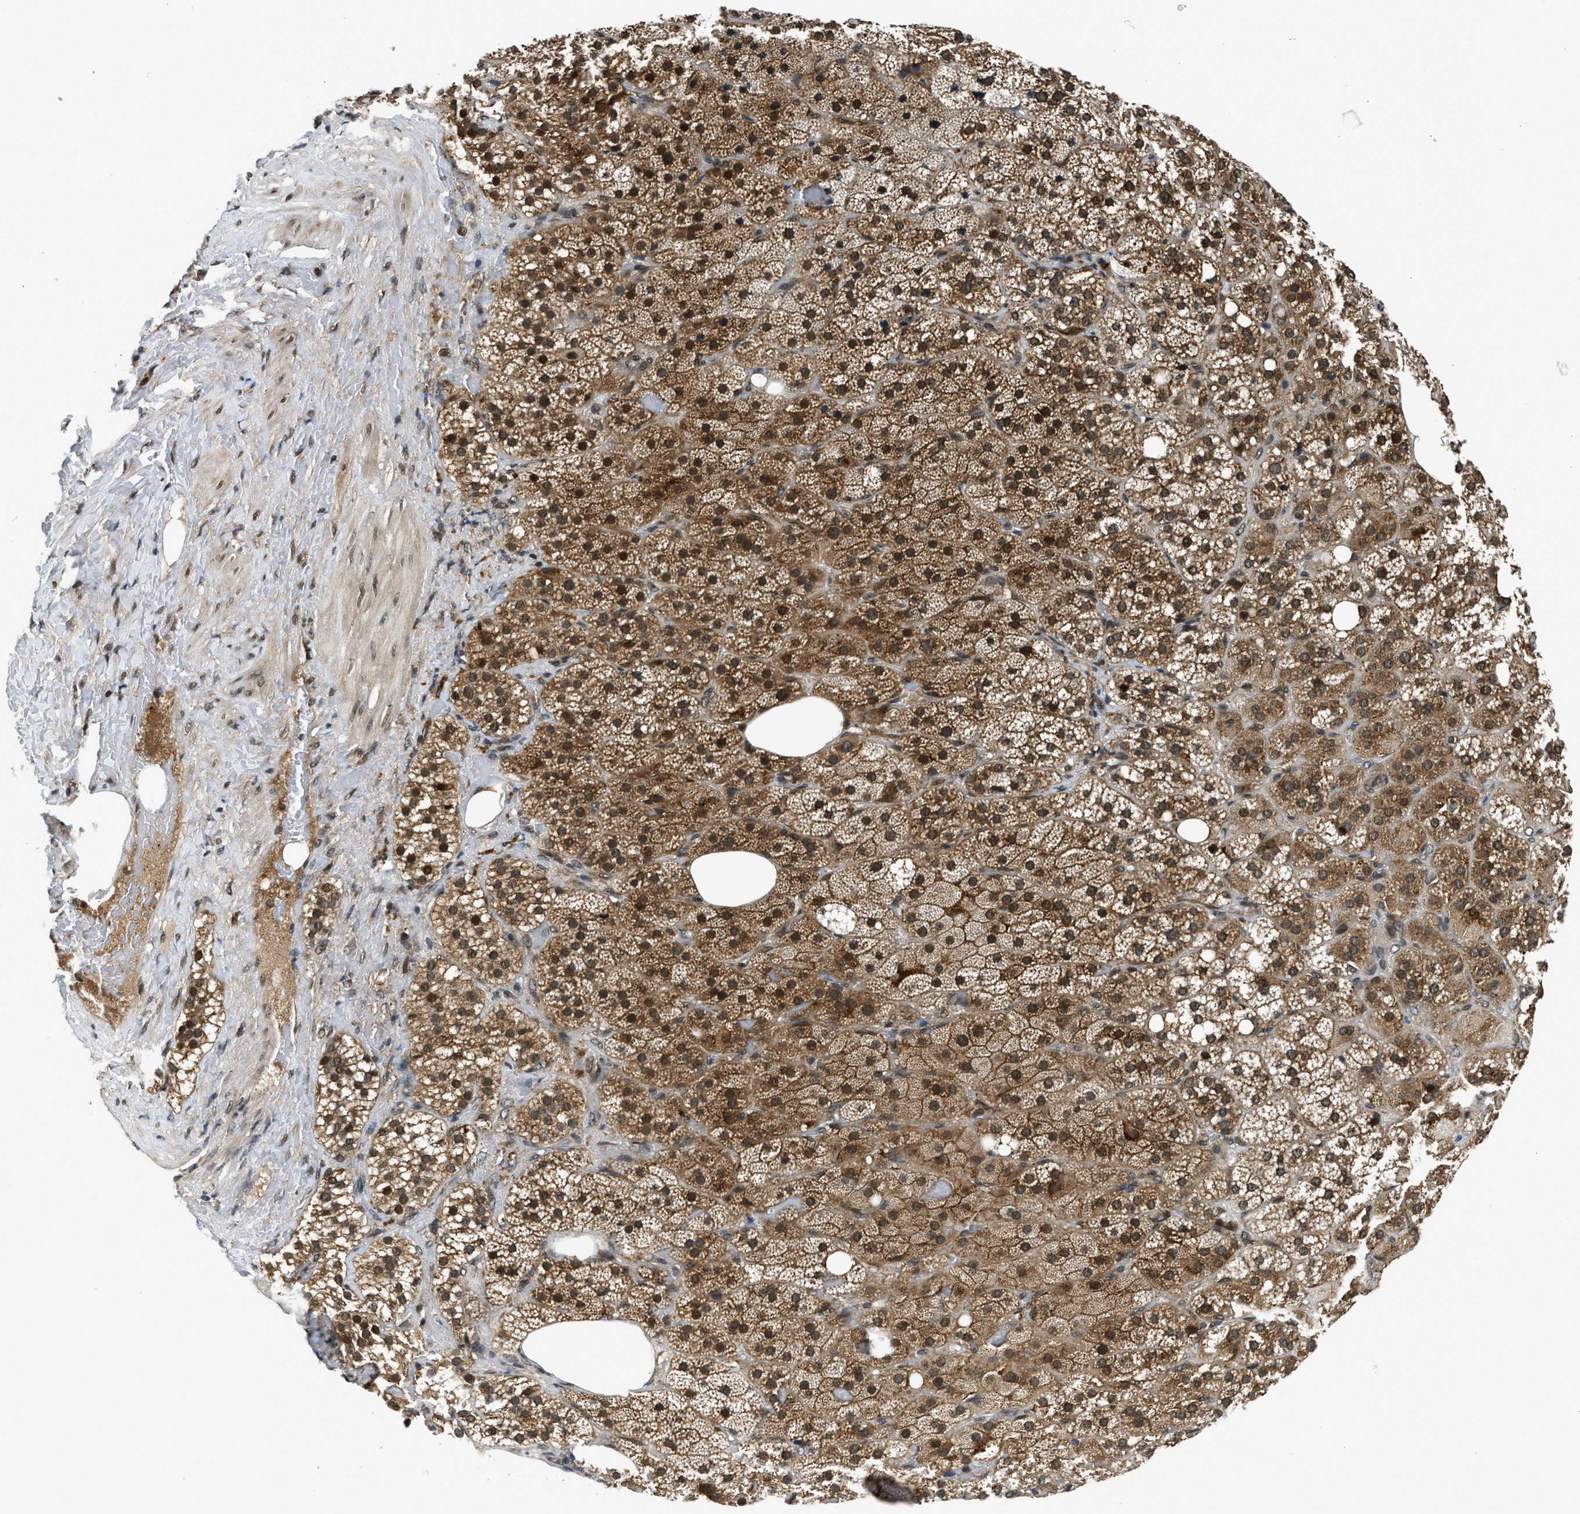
{"staining": {"intensity": "moderate", "quantity": ">75%", "location": "cytoplasmic/membranous,nuclear"}, "tissue": "adrenal gland", "cell_type": "Glandular cells", "image_type": "normal", "snomed": [{"axis": "morphology", "description": "Normal tissue, NOS"}, {"axis": "topography", "description": "Adrenal gland"}], "caption": "Glandular cells display medium levels of moderate cytoplasmic/membranous,nuclear staining in approximately >75% of cells in normal adrenal gland. The staining is performed using DAB brown chromogen to label protein expression. The nuclei are counter-stained blue using hematoxylin.", "gene": "RETREG3", "patient": {"sex": "female", "age": 59}}